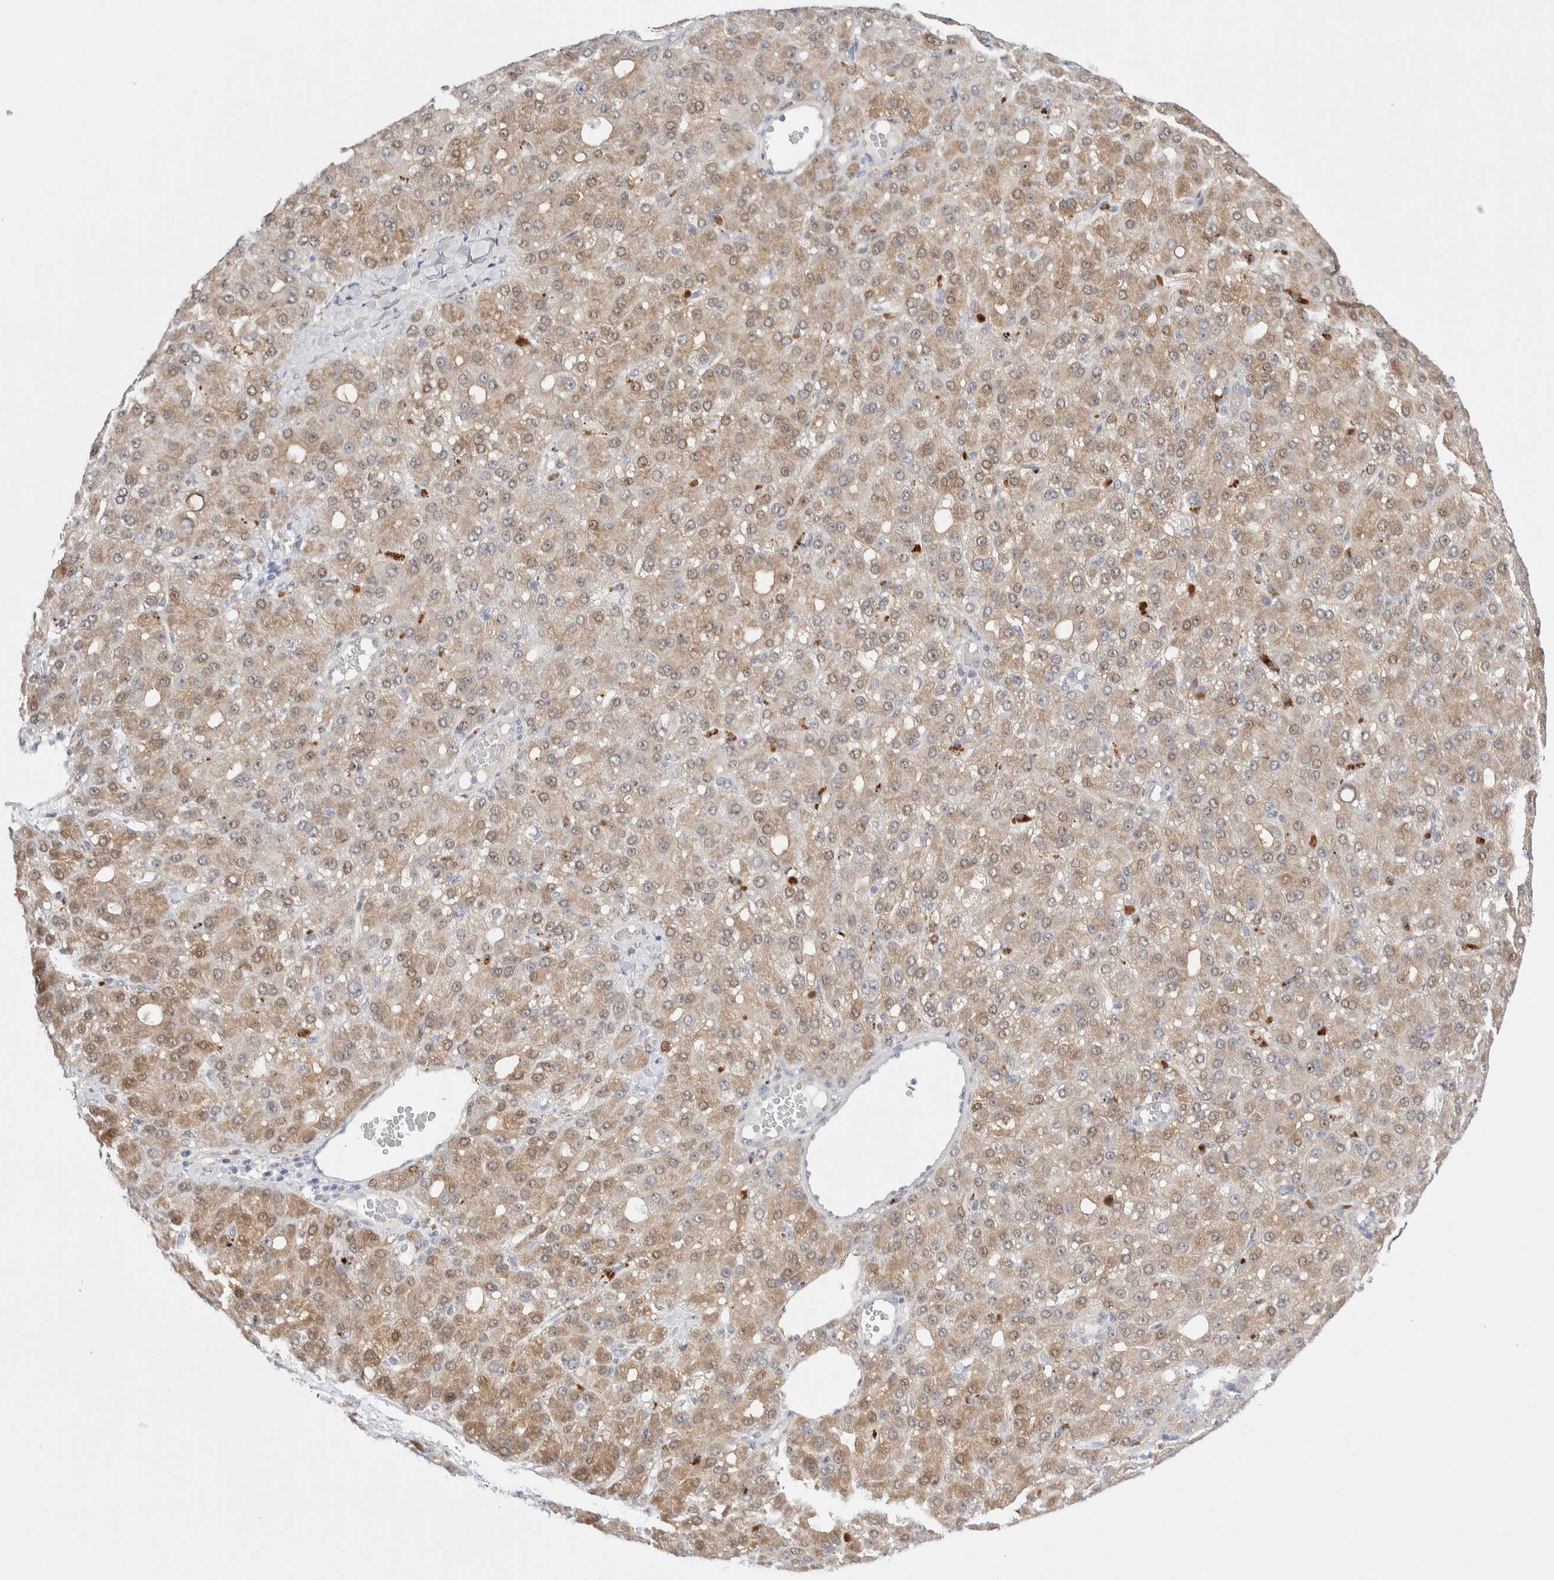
{"staining": {"intensity": "moderate", "quantity": "25%-75%", "location": "cytoplasmic/membranous,nuclear"}, "tissue": "liver cancer", "cell_type": "Tumor cells", "image_type": "cancer", "snomed": [{"axis": "morphology", "description": "Carcinoma, Hepatocellular, NOS"}, {"axis": "topography", "description": "Liver"}], "caption": "Liver cancer stained with a protein marker displays moderate staining in tumor cells.", "gene": "DNAJB6", "patient": {"sex": "male", "age": 67}}